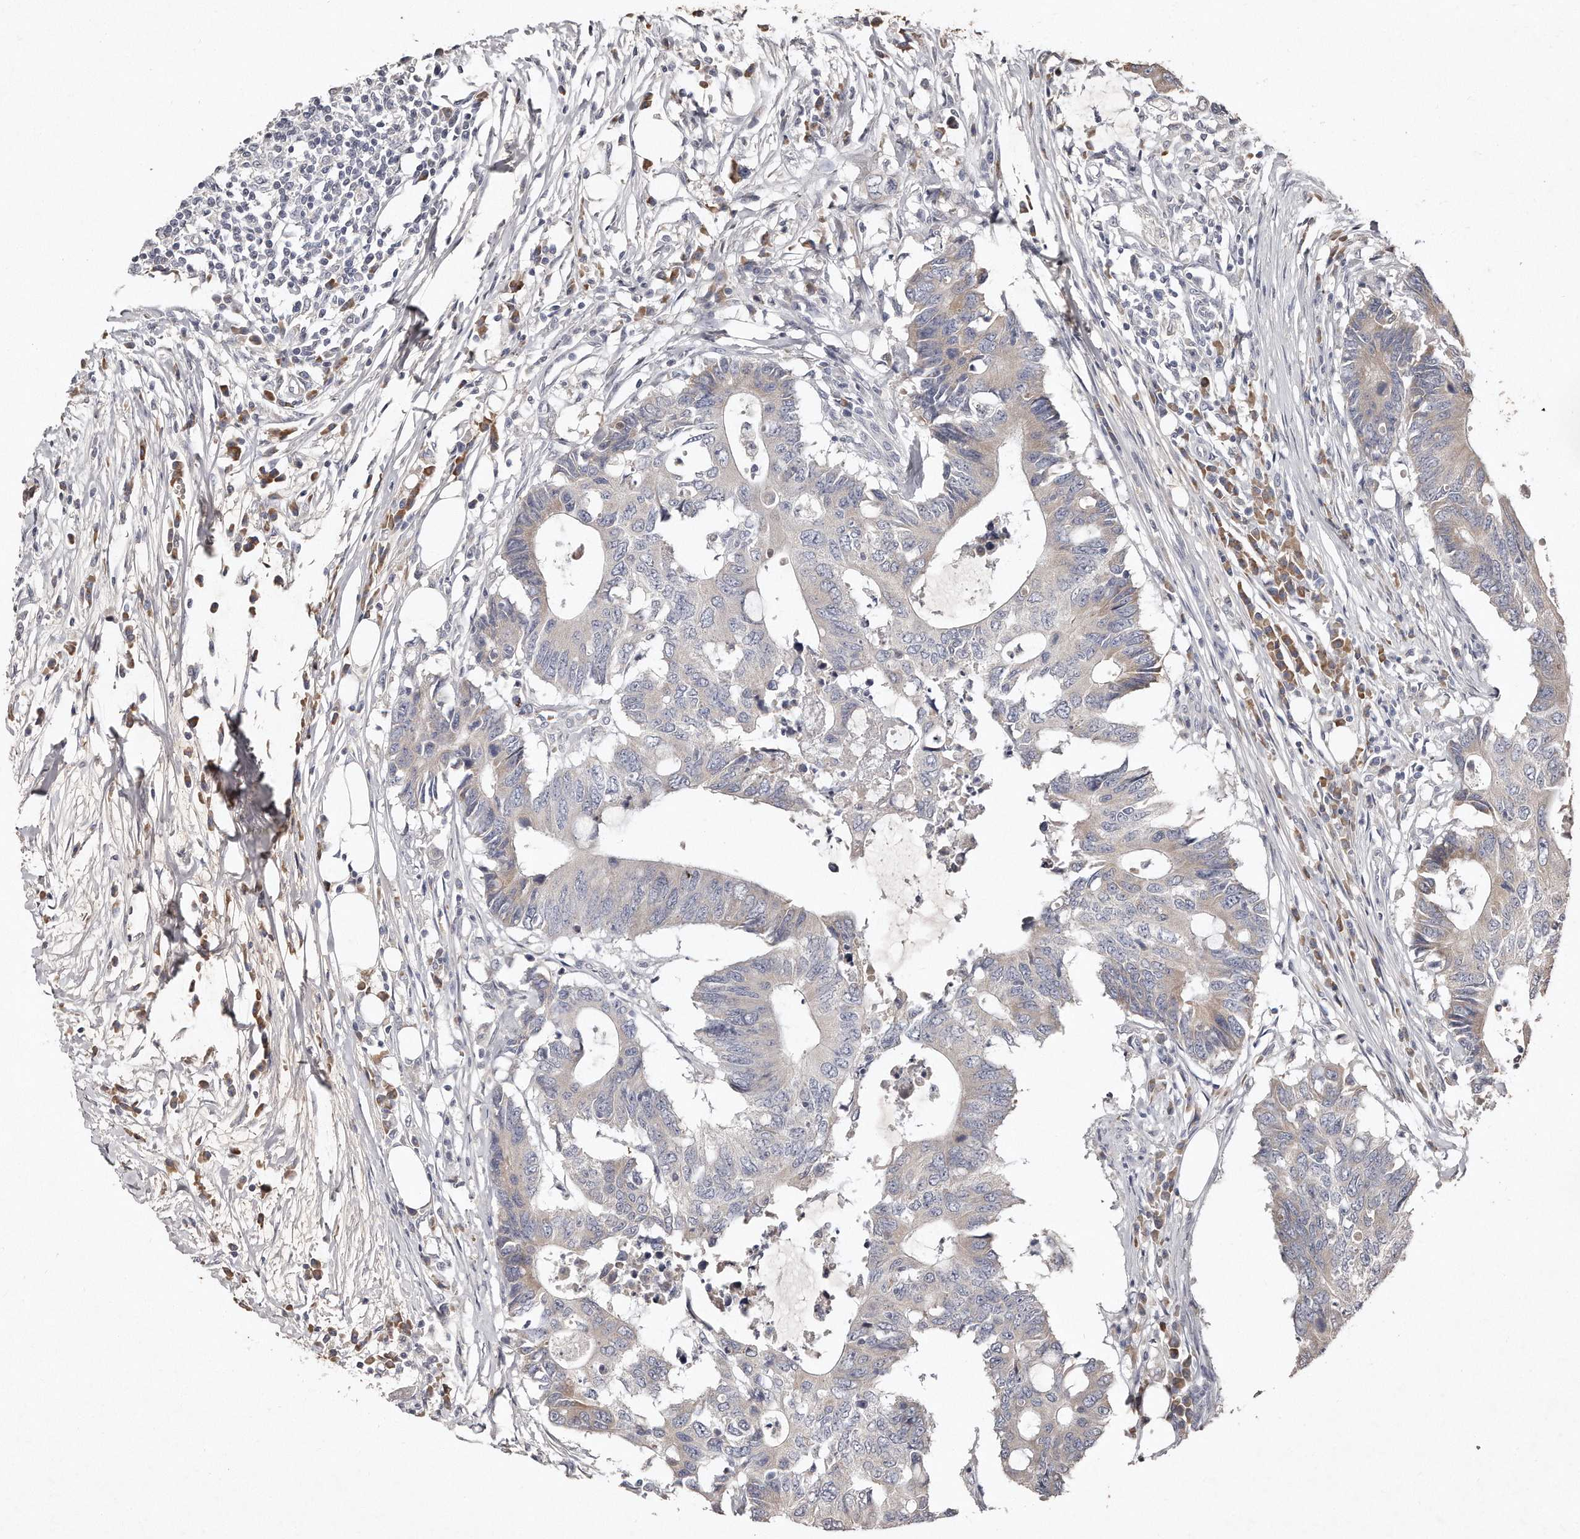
{"staining": {"intensity": "negative", "quantity": "none", "location": "none"}, "tissue": "colorectal cancer", "cell_type": "Tumor cells", "image_type": "cancer", "snomed": [{"axis": "morphology", "description": "Adenocarcinoma, NOS"}, {"axis": "topography", "description": "Colon"}], "caption": "High magnification brightfield microscopy of colorectal cancer stained with DAB (brown) and counterstained with hematoxylin (blue): tumor cells show no significant expression.", "gene": "TECR", "patient": {"sex": "male", "age": 71}}